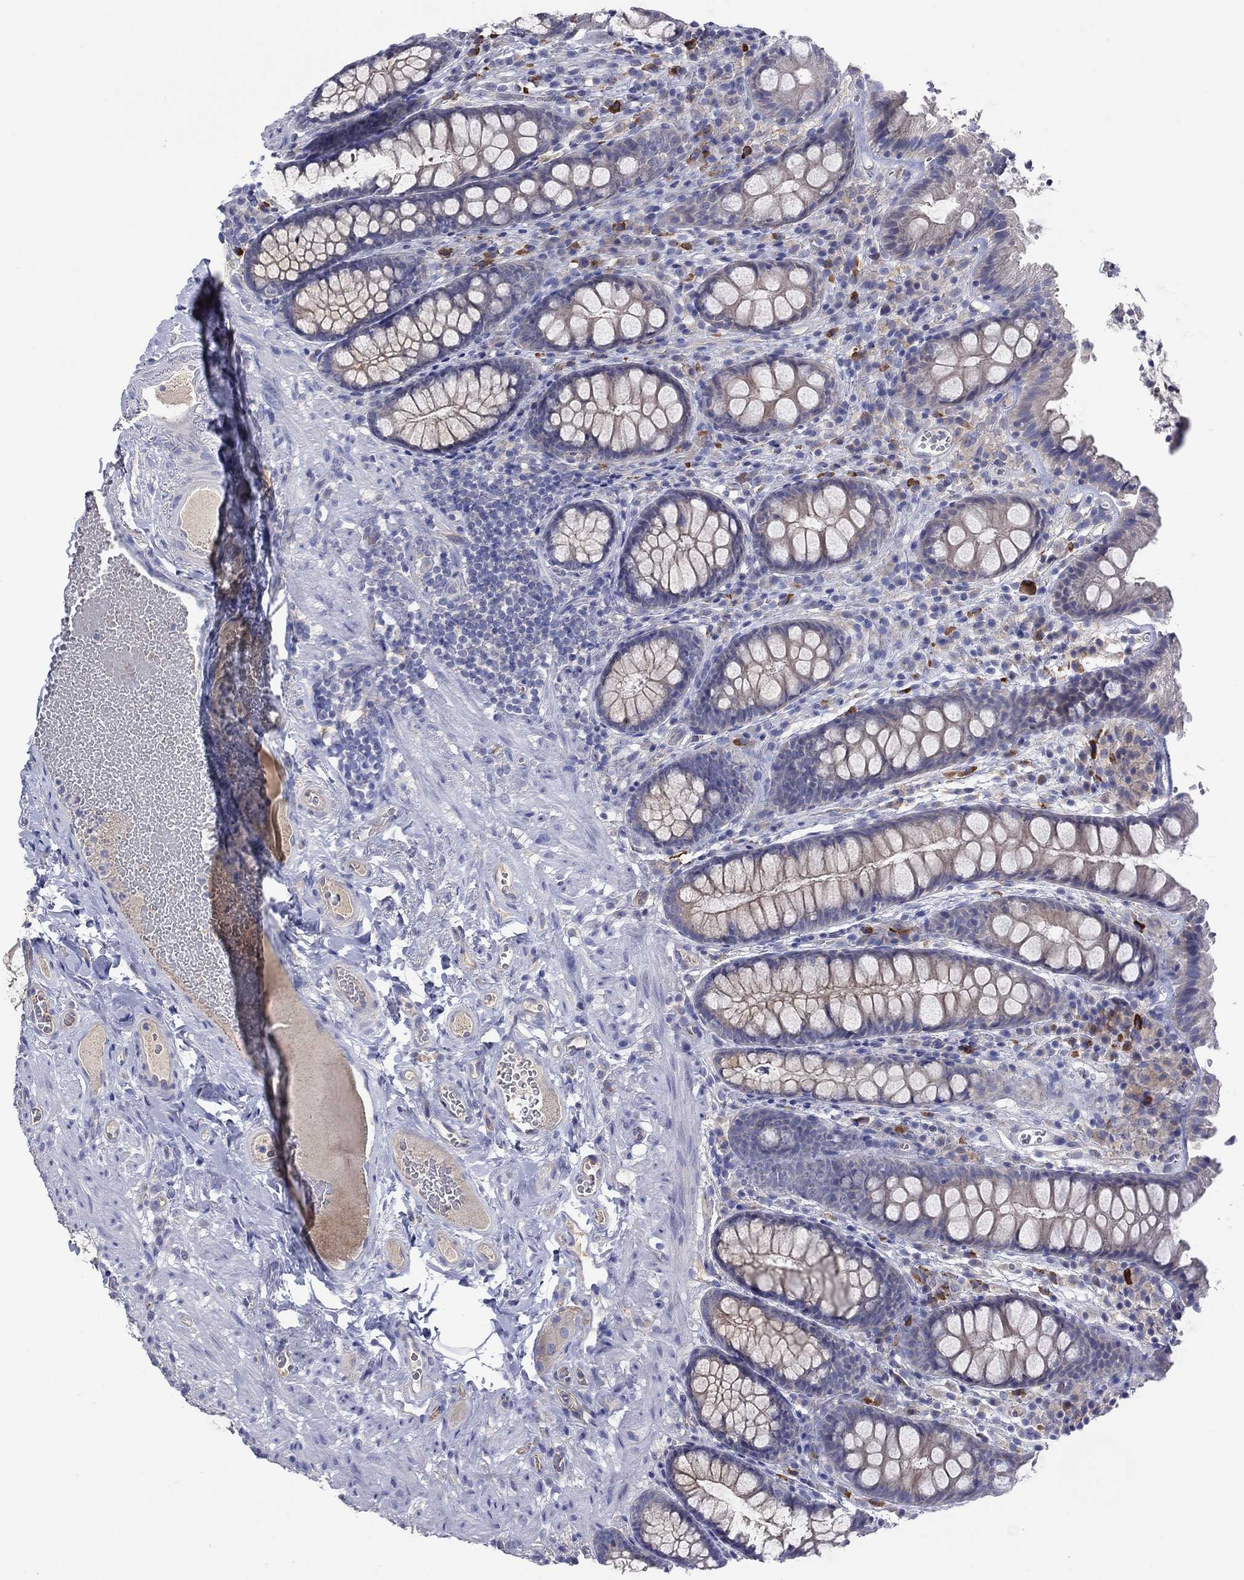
{"staining": {"intensity": "weak", "quantity": "25%-75%", "location": "cytoplasmic/membranous"}, "tissue": "colon", "cell_type": "Endothelial cells", "image_type": "normal", "snomed": [{"axis": "morphology", "description": "Normal tissue, NOS"}, {"axis": "topography", "description": "Colon"}], "caption": "Protein staining exhibits weak cytoplasmic/membranous positivity in approximately 25%-75% of endothelial cells in benign colon. (IHC, brightfield microscopy, high magnification).", "gene": "PLCL2", "patient": {"sex": "female", "age": 86}}